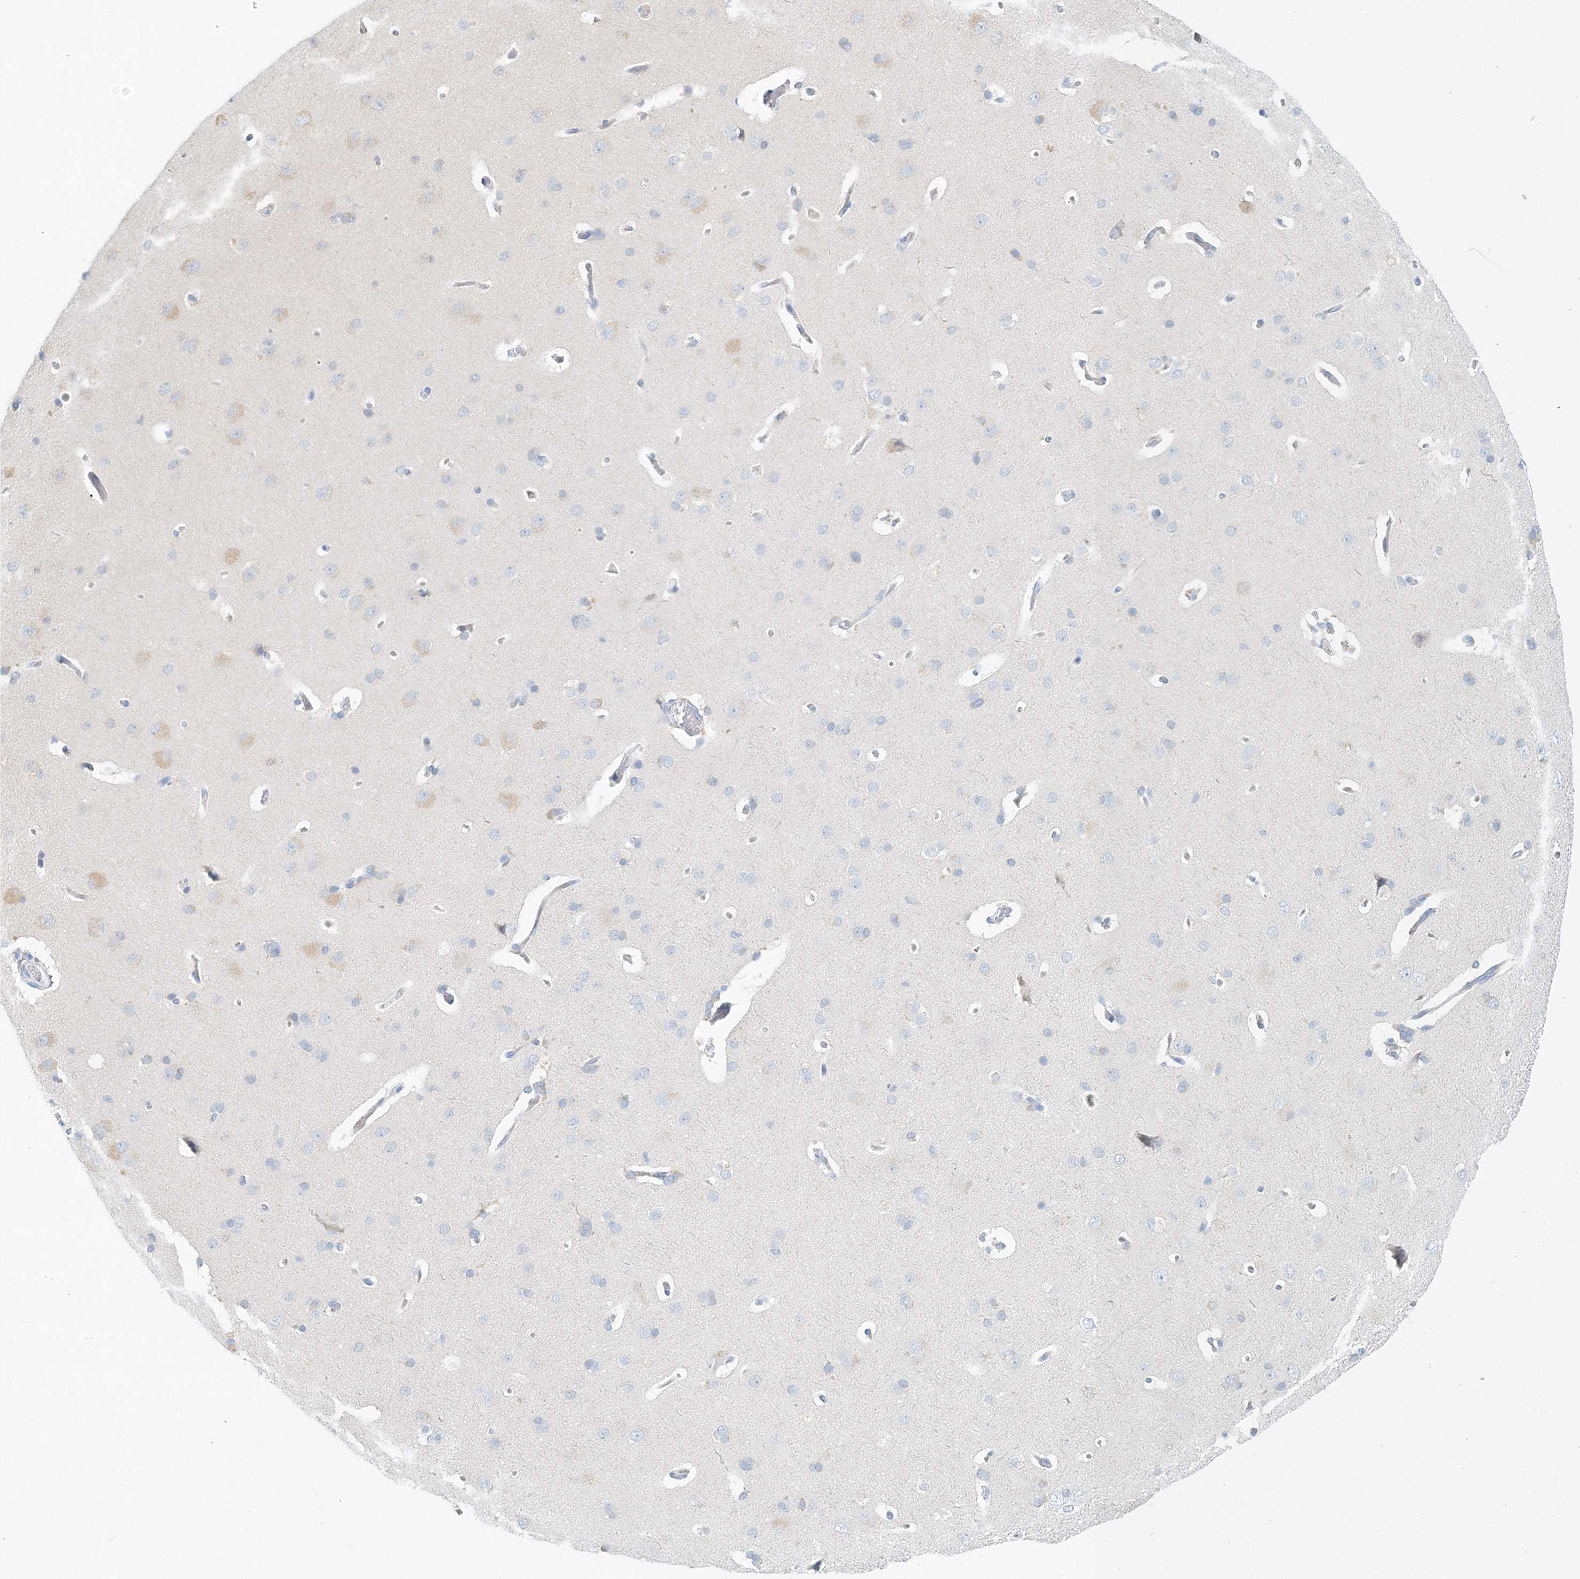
{"staining": {"intensity": "negative", "quantity": "none", "location": "none"}, "tissue": "cerebral cortex", "cell_type": "Endothelial cells", "image_type": "normal", "snomed": [{"axis": "morphology", "description": "Normal tissue, NOS"}, {"axis": "topography", "description": "Cerebral cortex"}], "caption": "High power microscopy micrograph of an immunohistochemistry (IHC) micrograph of benign cerebral cortex, revealing no significant expression in endothelial cells. Nuclei are stained in blue.", "gene": "VILL", "patient": {"sex": "male", "age": 62}}